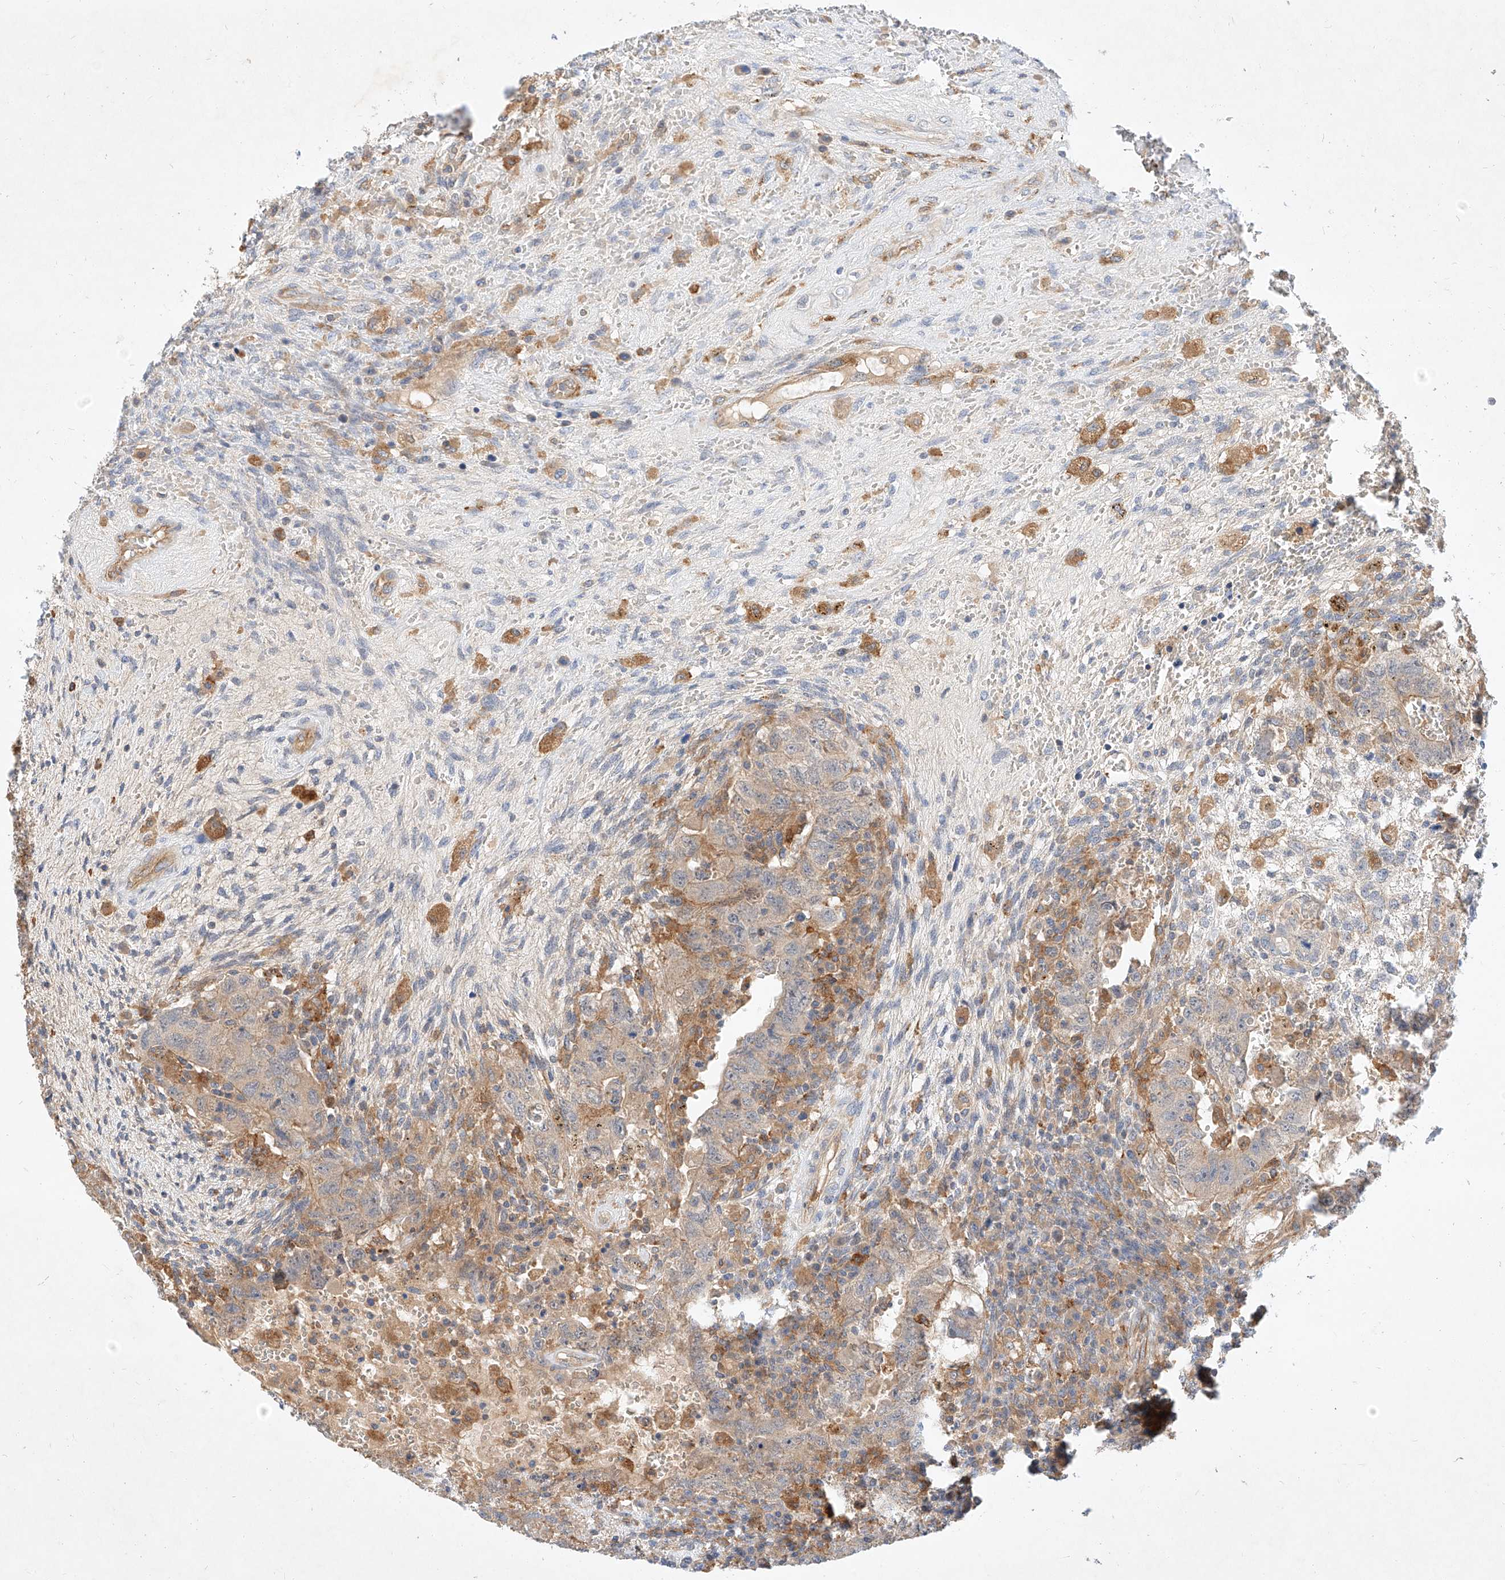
{"staining": {"intensity": "weak", "quantity": "25%-75%", "location": "cytoplasmic/membranous"}, "tissue": "testis cancer", "cell_type": "Tumor cells", "image_type": "cancer", "snomed": [{"axis": "morphology", "description": "Carcinoma, Embryonal, NOS"}, {"axis": "topography", "description": "Testis"}], "caption": "A micrograph of human testis embryonal carcinoma stained for a protein reveals weak cytoplasmic/membranous brown staining in tumor cells. The staining is performed using DAB brown chromogen to label protein expression. The nuclei are counter-stained blue using hematoxylin.", "gene": "NFAM1", "patient": {"sex": "male", "age": 26}}